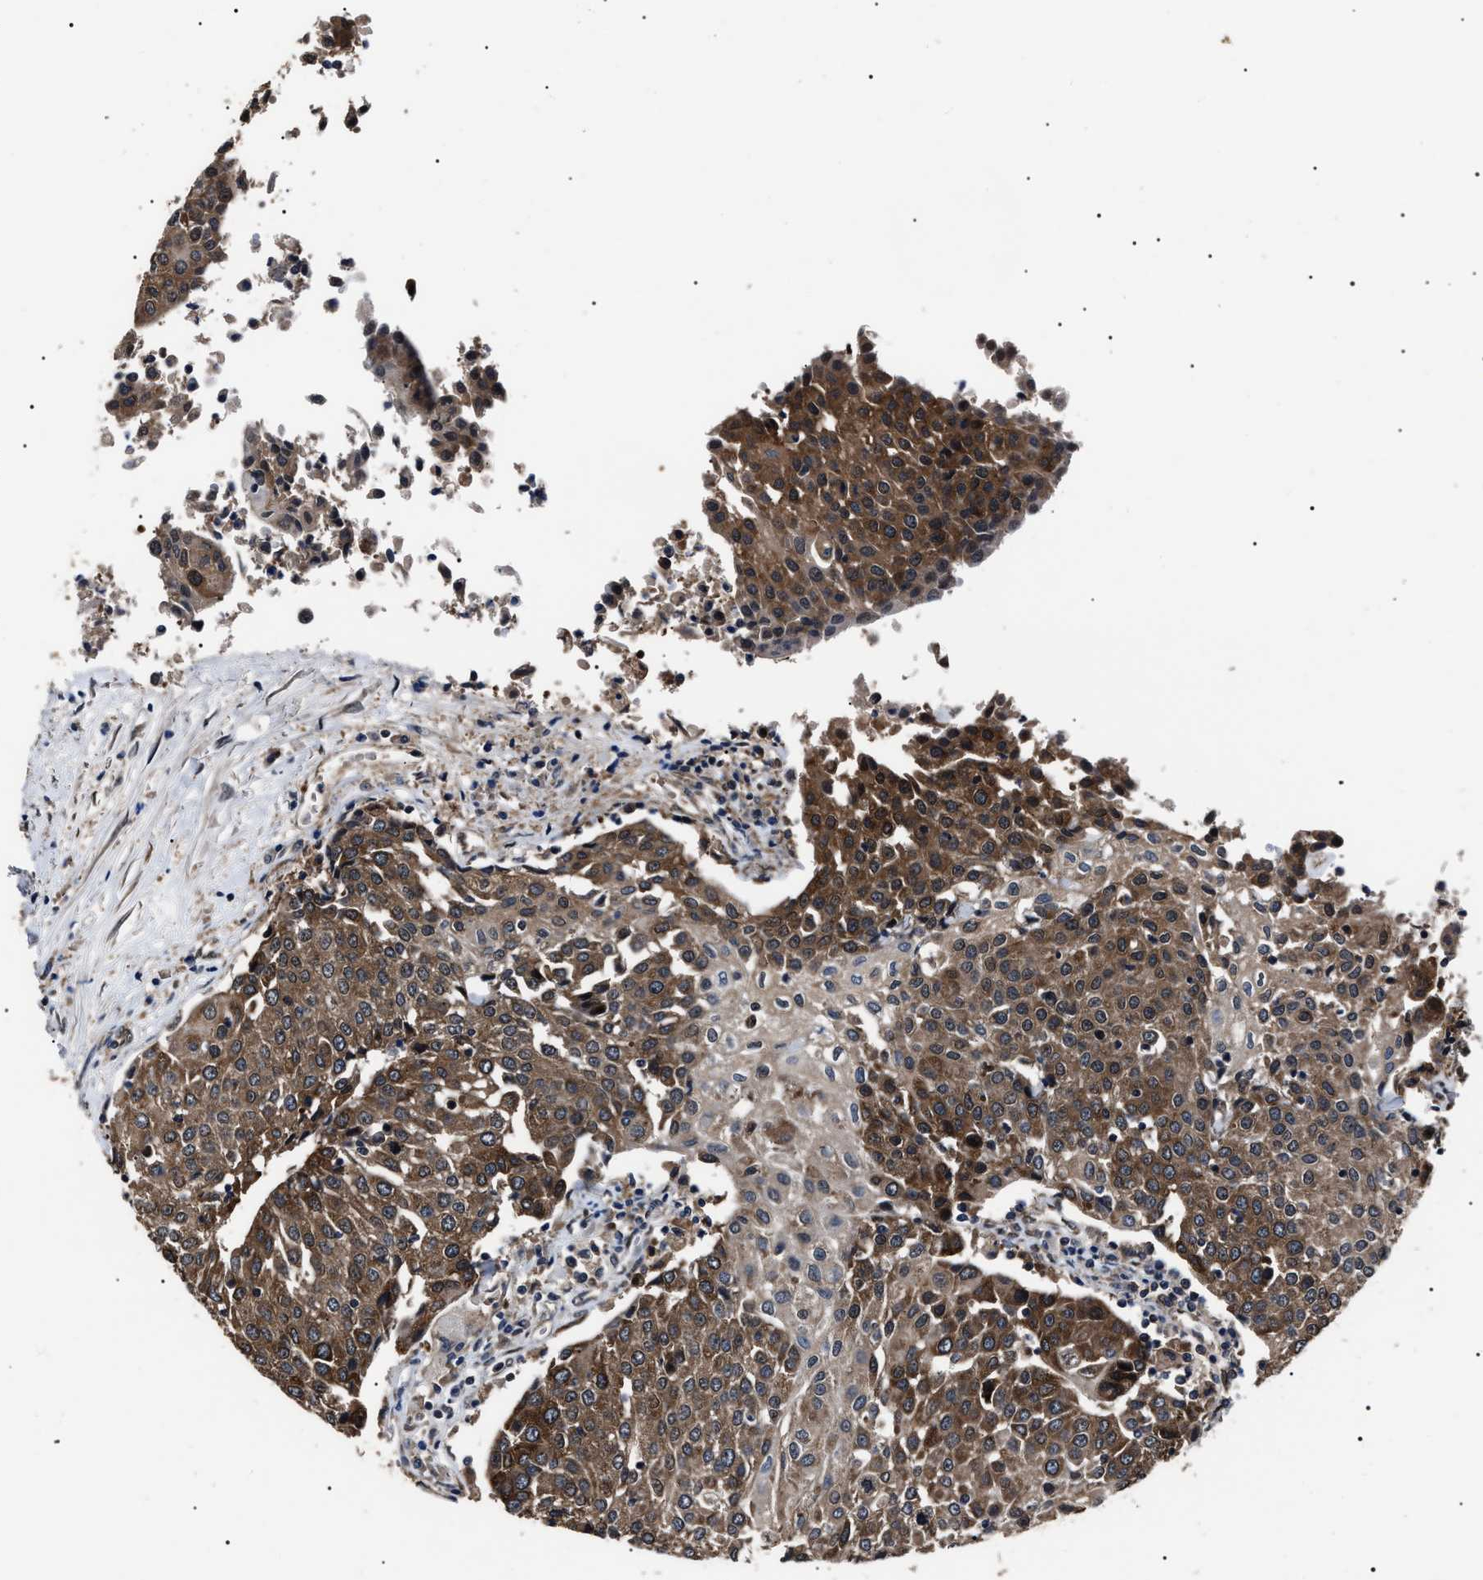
{"staining": {"intensity": "moderate", "quantity": ">75%", "location": "cytoplasmic/membranous"}, "tissue": "urothelial cancer", "cell_type": "Tumor cells", "image_type": "cancer", "snomed": [{"axis": "morphology", "description": "Urothelial carcinoma, High grade"}, {"axis": "topography", "description": "Urinary bladder"}], "caption": "Protein expression analysis of urothelial cancer shows moderate cytoplasmic/membranous staining in approximately >75% of tumor cells. (Stains: DAB (3,3'-diaminobenzidine) in brown, nuclei in blue, Microscopy: brightfield microscopy at high magnification).", "gene": "CCT8", "patient": {"sex": "female", "age": 85}}